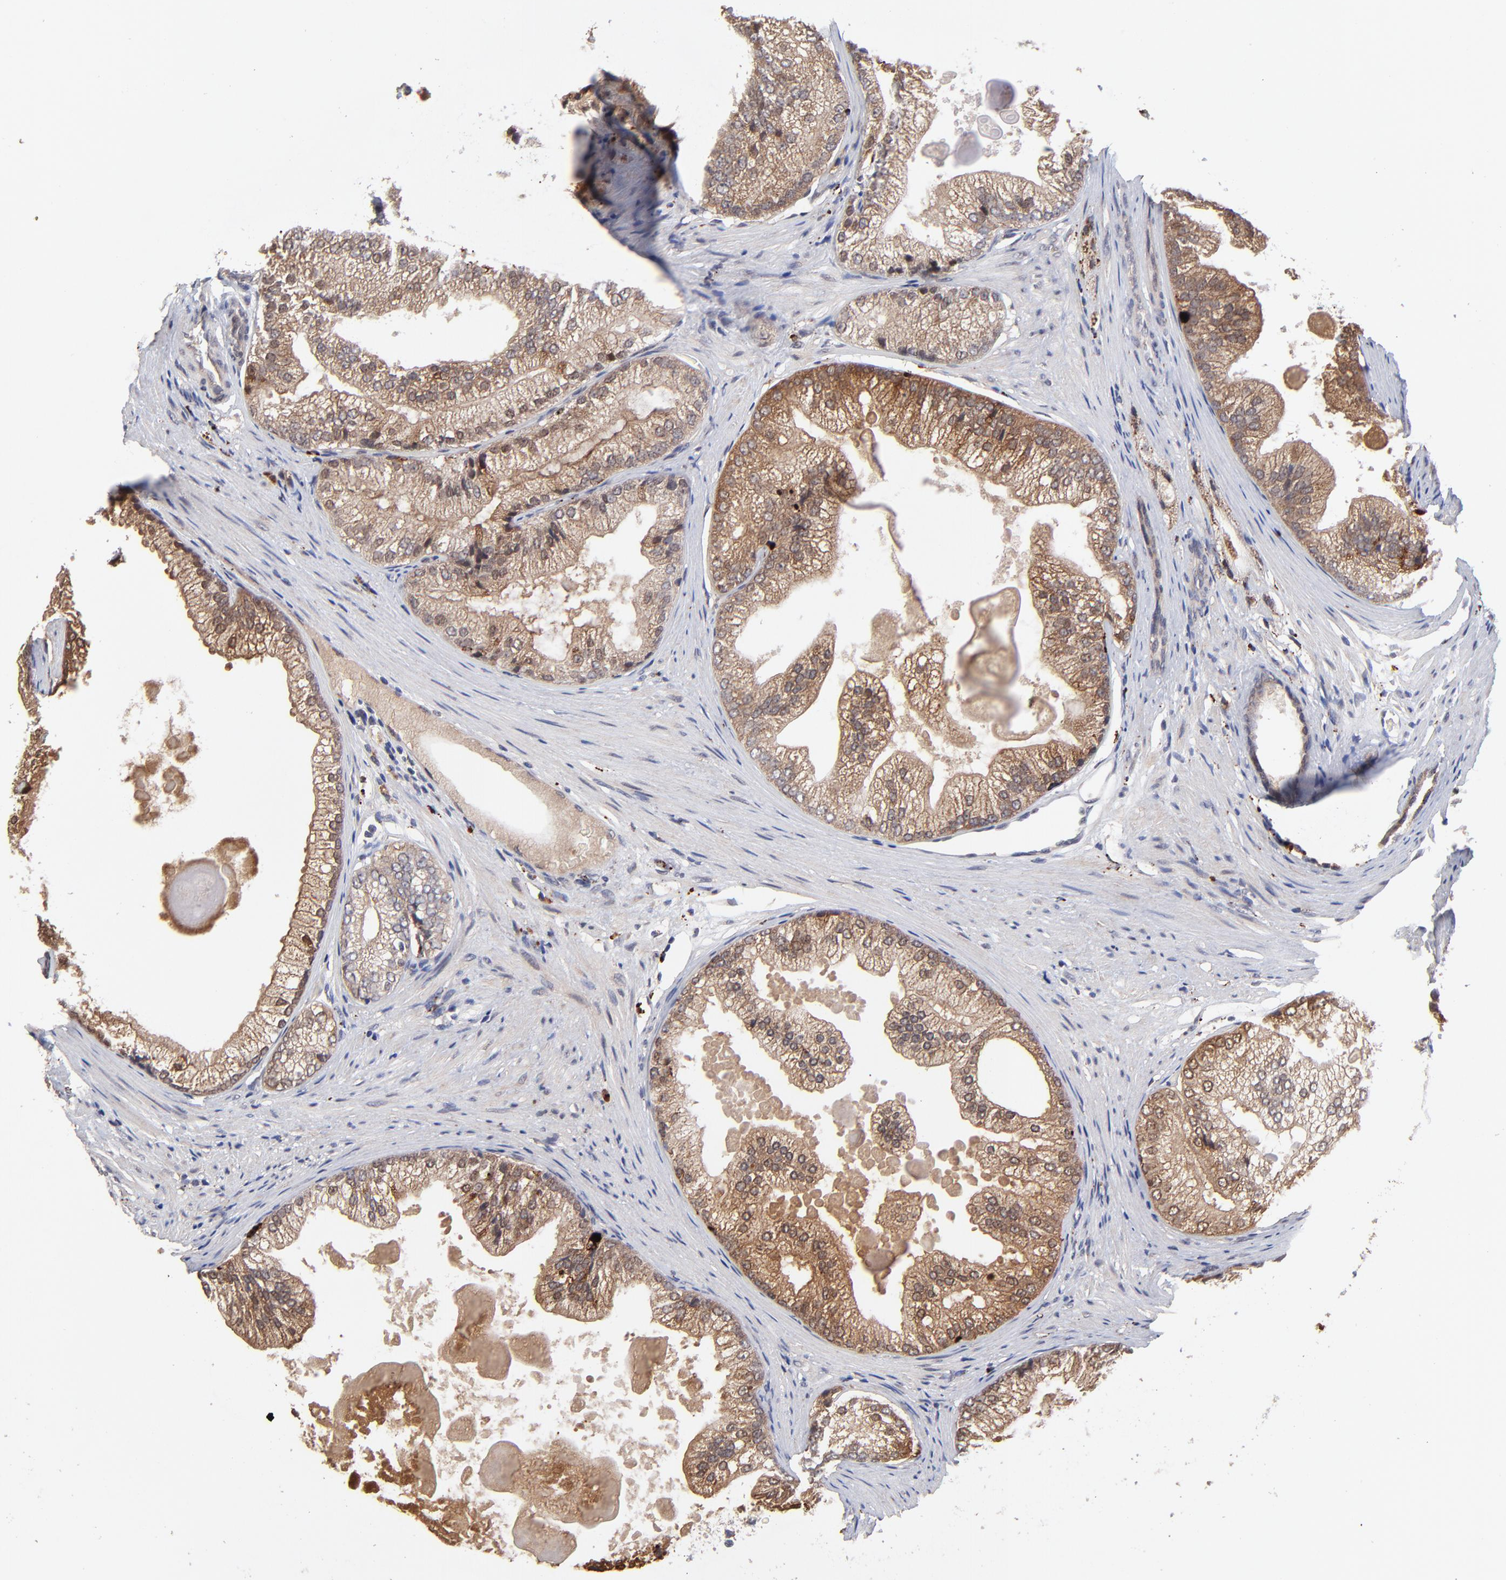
{"staining": {"intensity": "strong", "quantity": ">75%", "location": "cytoplasmic/membranous"}, "tissue": "prostate cancer", "cell_type": "Tumor cells", "image_type": "cancer", "snomed": [{"axis": "morphology", "description": "Adenocarcinoma, Low grade"}, {"axis": "topography", "description": "Prostate"}], "caption": "An IHC image of tumor tissue is shown. Protein staining in brown labels strong cytoplasmic/membranous positivity in prostate low-grade adenocarcinoma within tumor cells.", "gene": "PDE4B", "patient": {"sex": "male", "age": 69}}